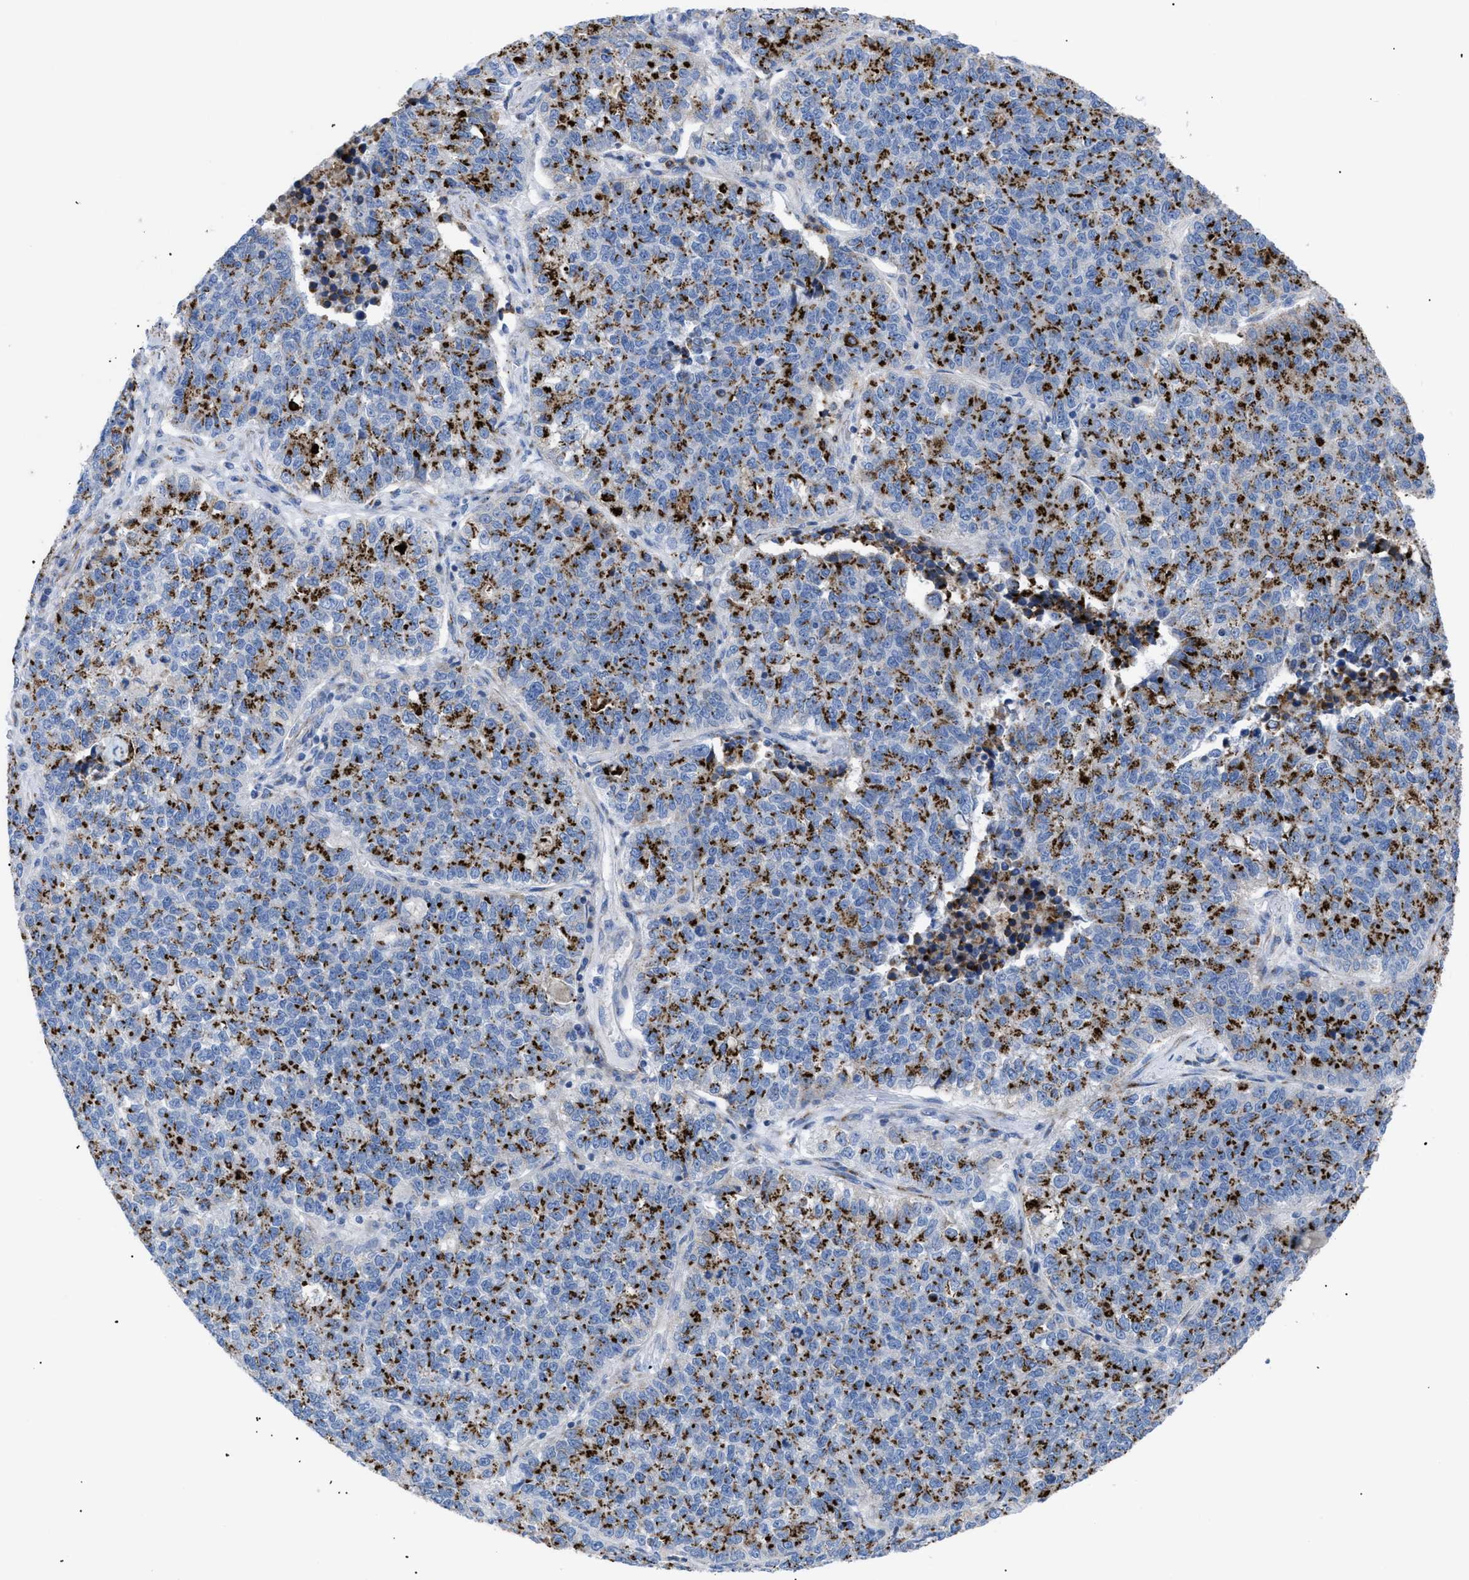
{"staining": {"intensity": "strong", "quantity": ">75%", "location": "cytoplasmic/membranous"}, "tissue": "lung cancer", "cell_type": "Tumor cells", "image_type": "cancer", "snomed": [{"axis": "morphology", "description": "Adenocarcinoma, NOS"}, {"axis": "topography", "description": "Lung"}], "caption": "A photomicrograph showing strong cytoplasmic/membranous positivity in about >75% of tumor cells in lung cancer, as visualized by brown immunohistochemical staining.", "gene": "TMEM17", "patient": {"sex": "male", "age": 49}}